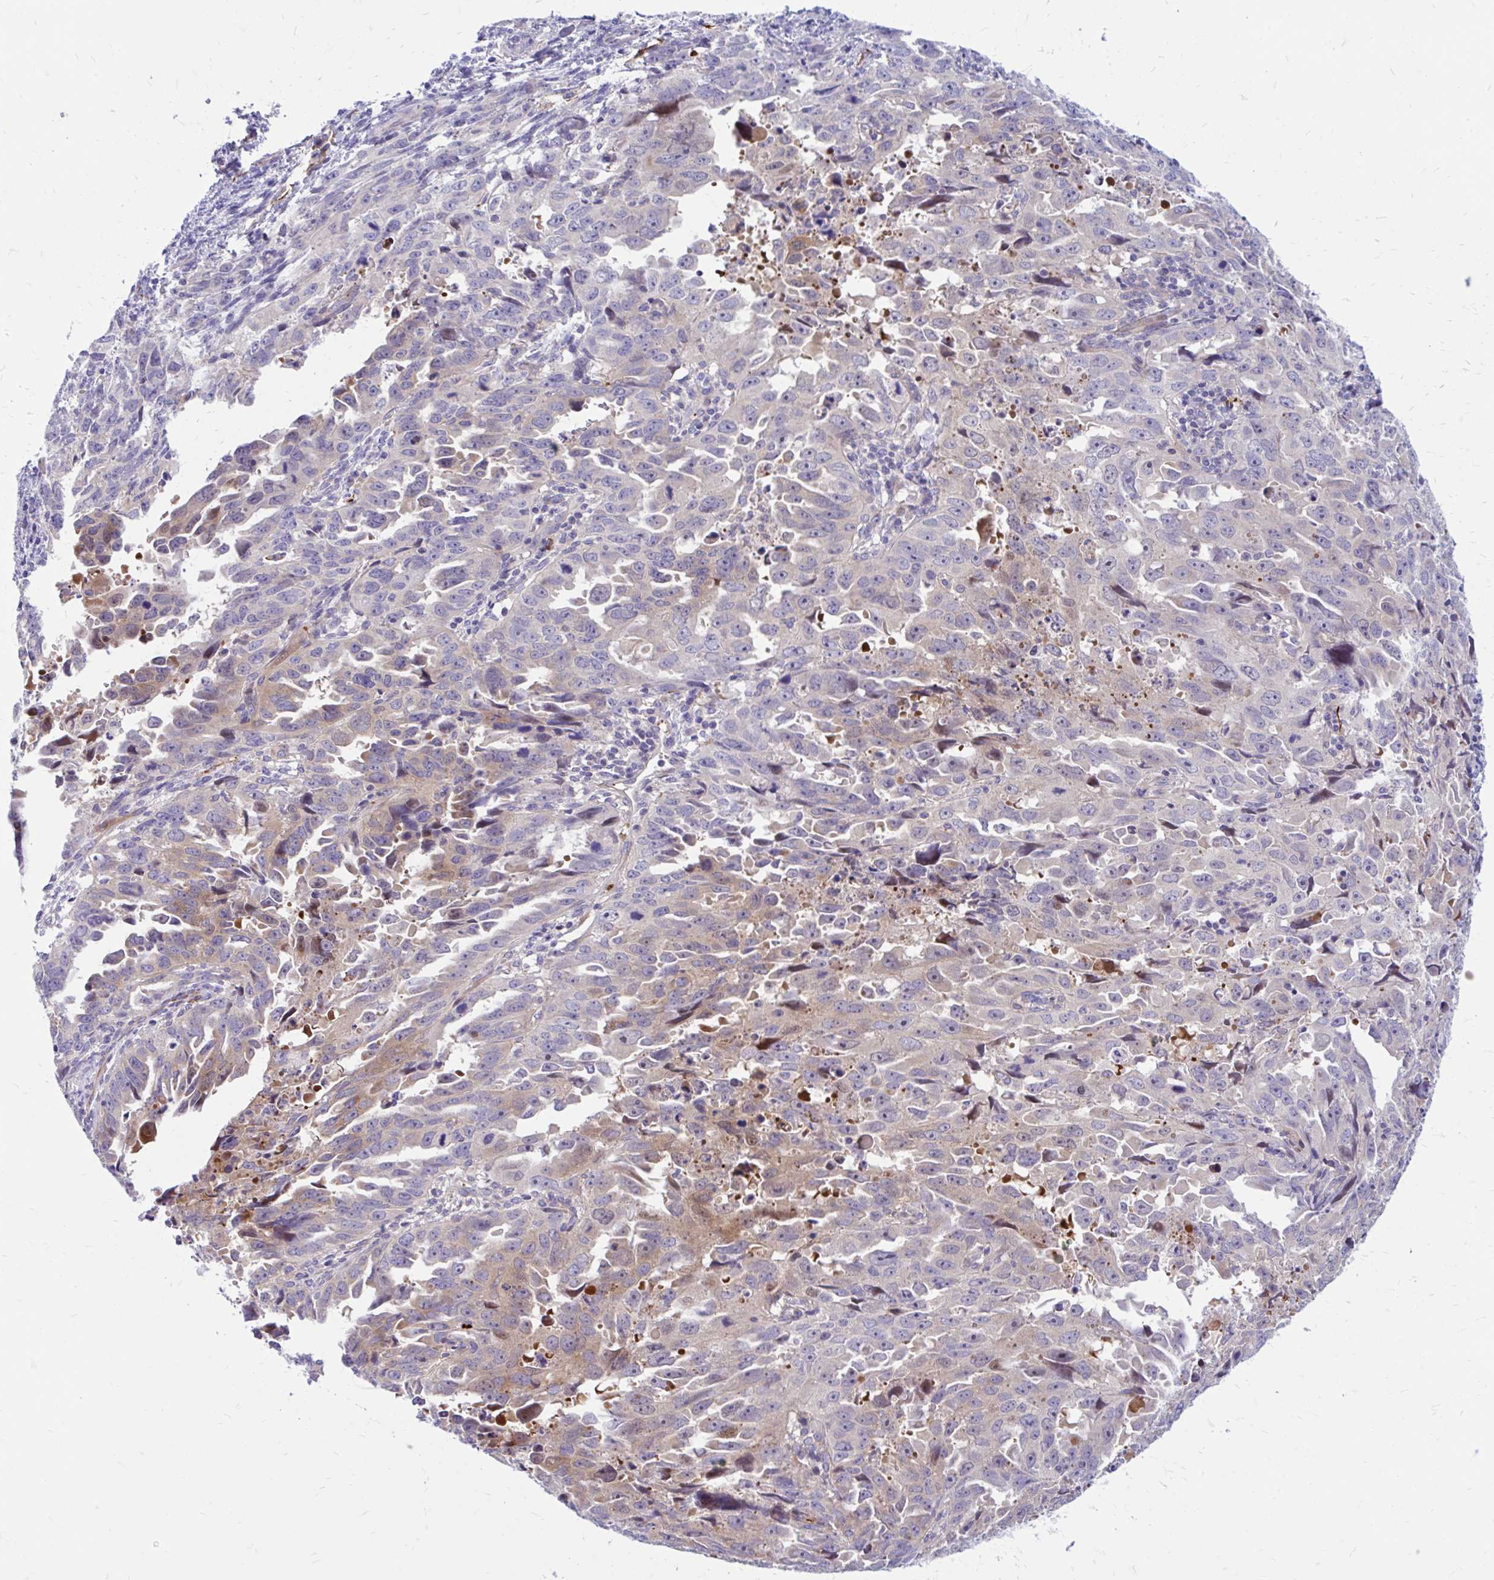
{"staining": {"intensity": "weak", "quantity": "25%-75%", "location": "cytoplasmic/membranous"}, "tissue": "endometrial cancer", "cell_type": "Tumor cells", "image_type": "cancer", "snomed": [{"axis": "morphology", "description": "Adenocarcinoma, NOS"}, {"axis": "topography", "description": "Endometrium"}], "caption": "Tumor cells reveal low levels of weak cytoplasmic/membranous expression in about 25%-75% of cells in human endometrial adenocarcinoma.", "gene": "ESPNL", "patient": {"sex": "female", "age": 65}}